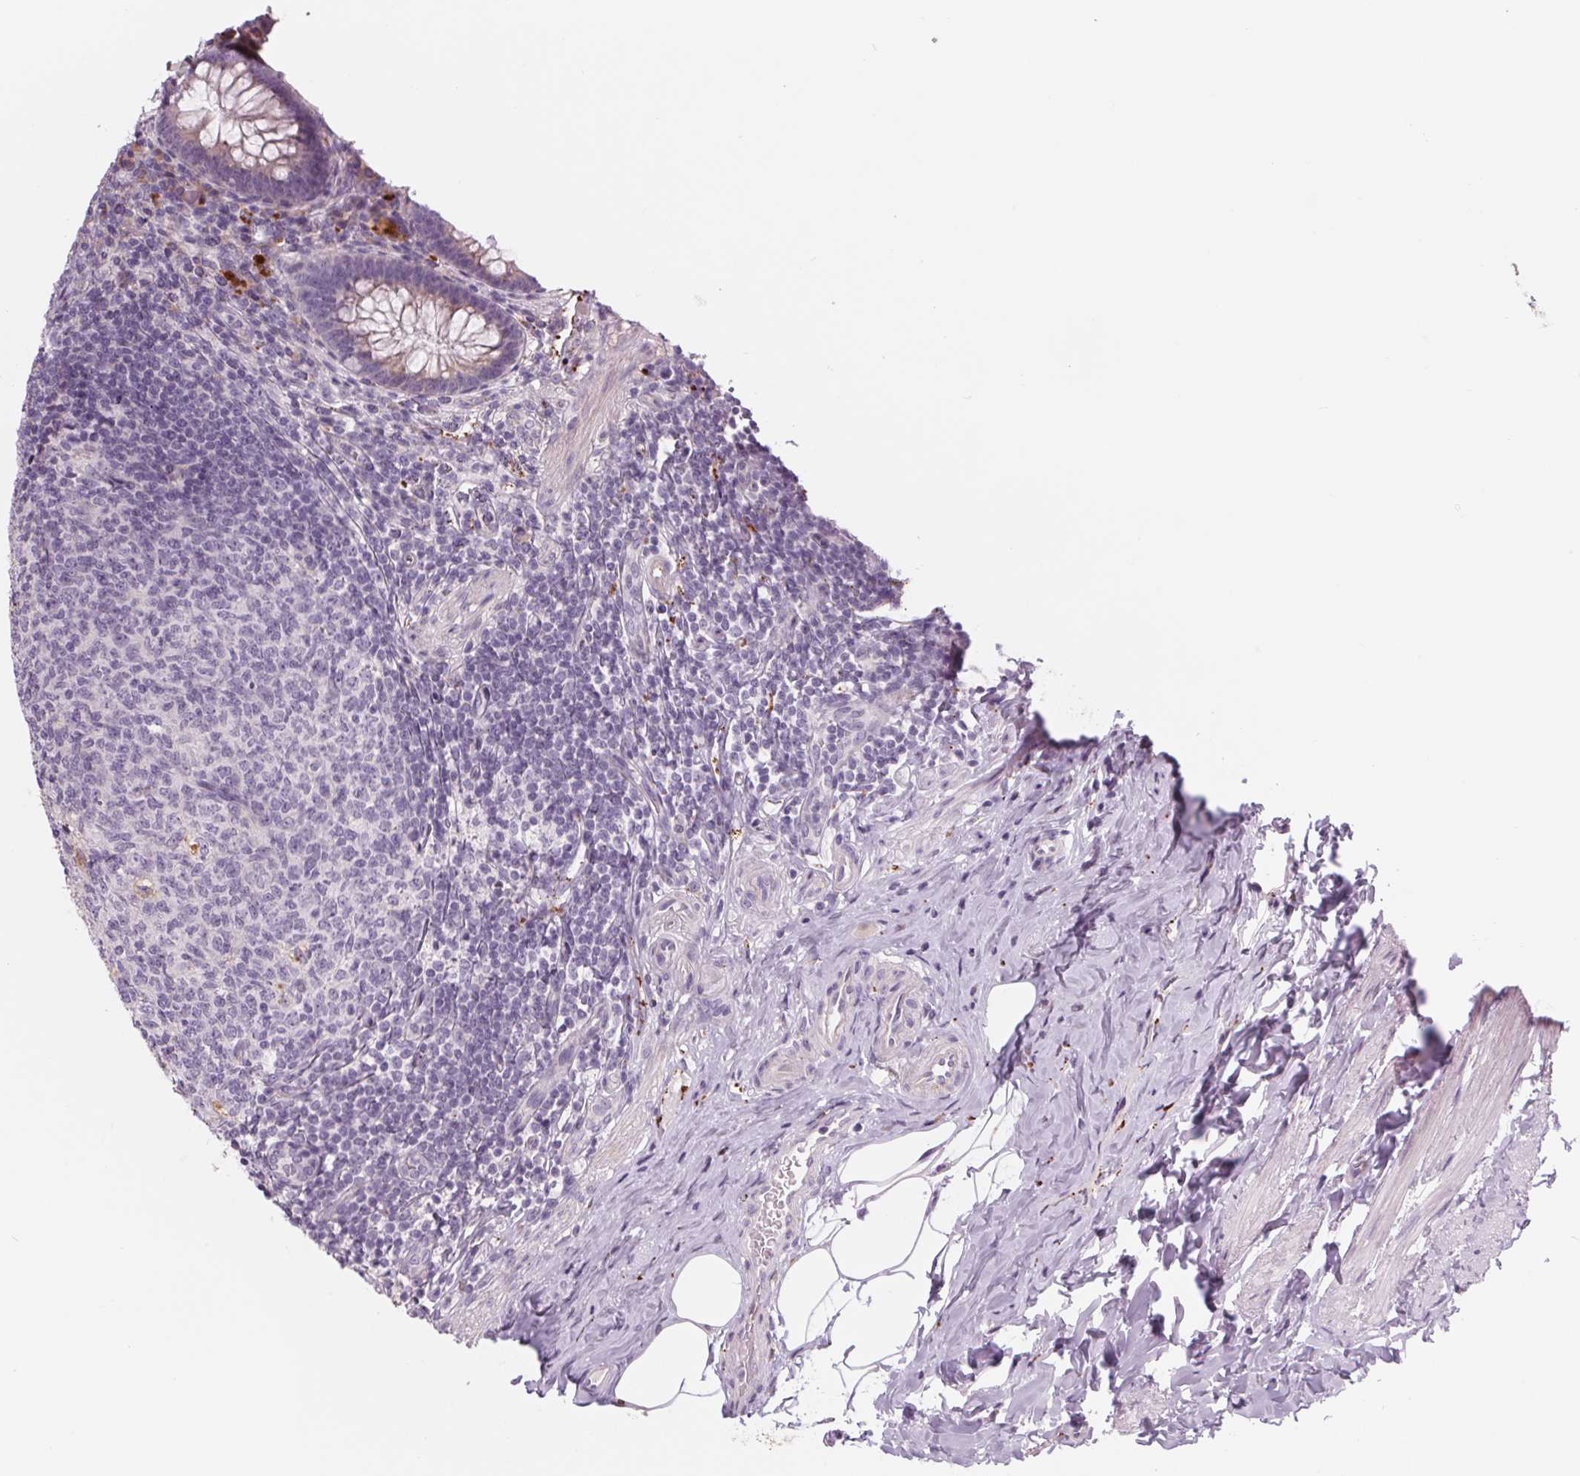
{"staining": {"intensity": "negative", "quantity": "none", "location": "none"}, "tissue": "appendix", "cell_type": "Glandular cells", "image_type": "normal", "snomed": [{"axis": "morphology", "description": "Normal tissue, NOS"}, {"axis": "topography", "description": "Appendix"}], "caption": "DAB (3,3'-diaminobenzidine) immunohistochemical staining of unremarkable appendix reveals no significant expression in glandular cells.", "gene": "SAMD5", "patient": {"sex": "male", "age": 47}}